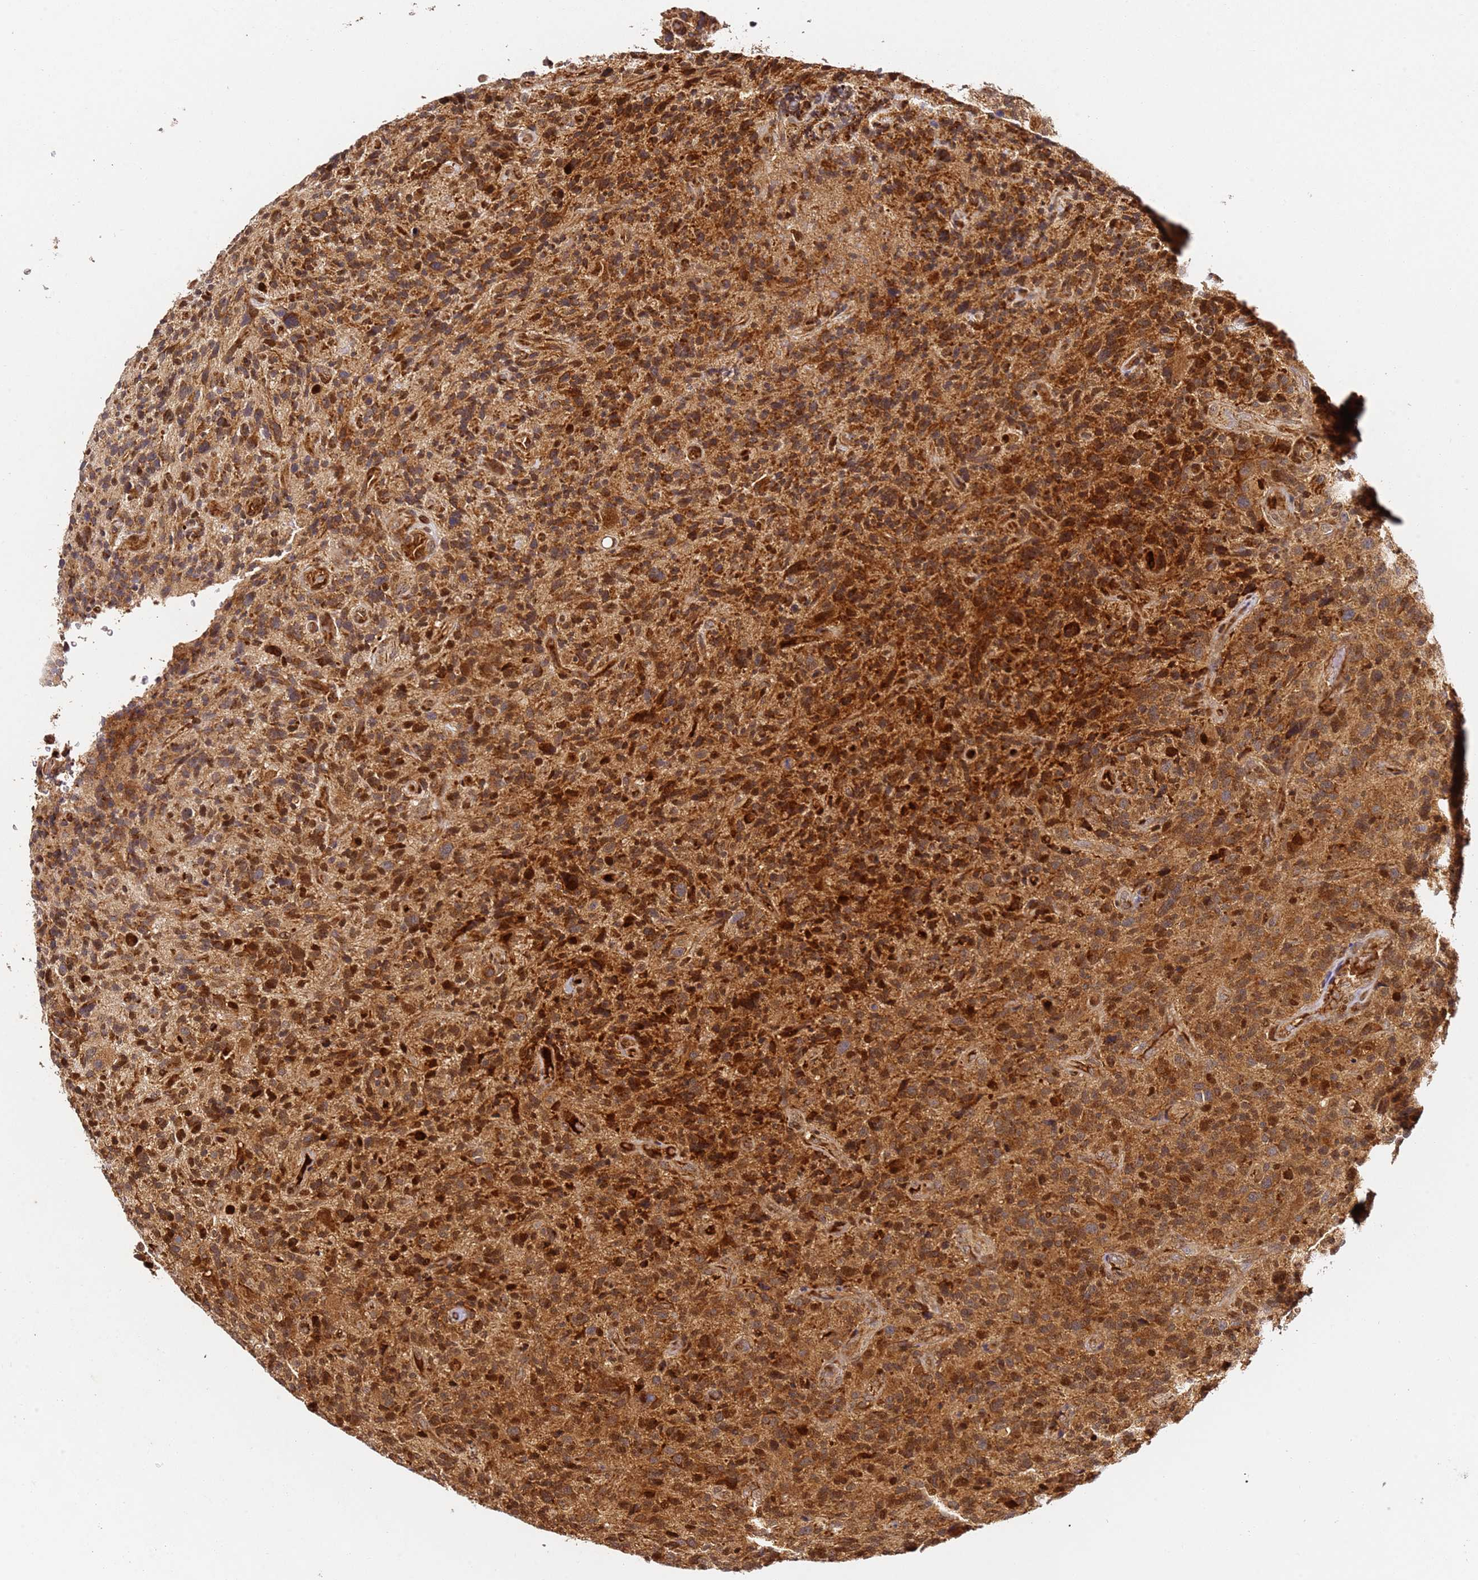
{"staining": {"intensity": "strong", "quantity": ">75%", "location": "cytoplasmic/membranous,nuclear"}, "tissue": "glioma", "cell_type": "Tumor cells", "image_type": "cancer", "snomed": [{"axis": "morphology", "description": "Glioma, malignant, High grade"}, {"axis": "topography", "description": "Brain"}], "caption": "Immunohistochemistry photomicrograph of human malignant glioma (high-grade) stained for a protein (brown), which reveals high levels of strong cytoplasmic/membranous and nuclear expression in about >75% of tumor cells.", "gene": "SMOX", "patient": {"sex": "male", "age": 47}}